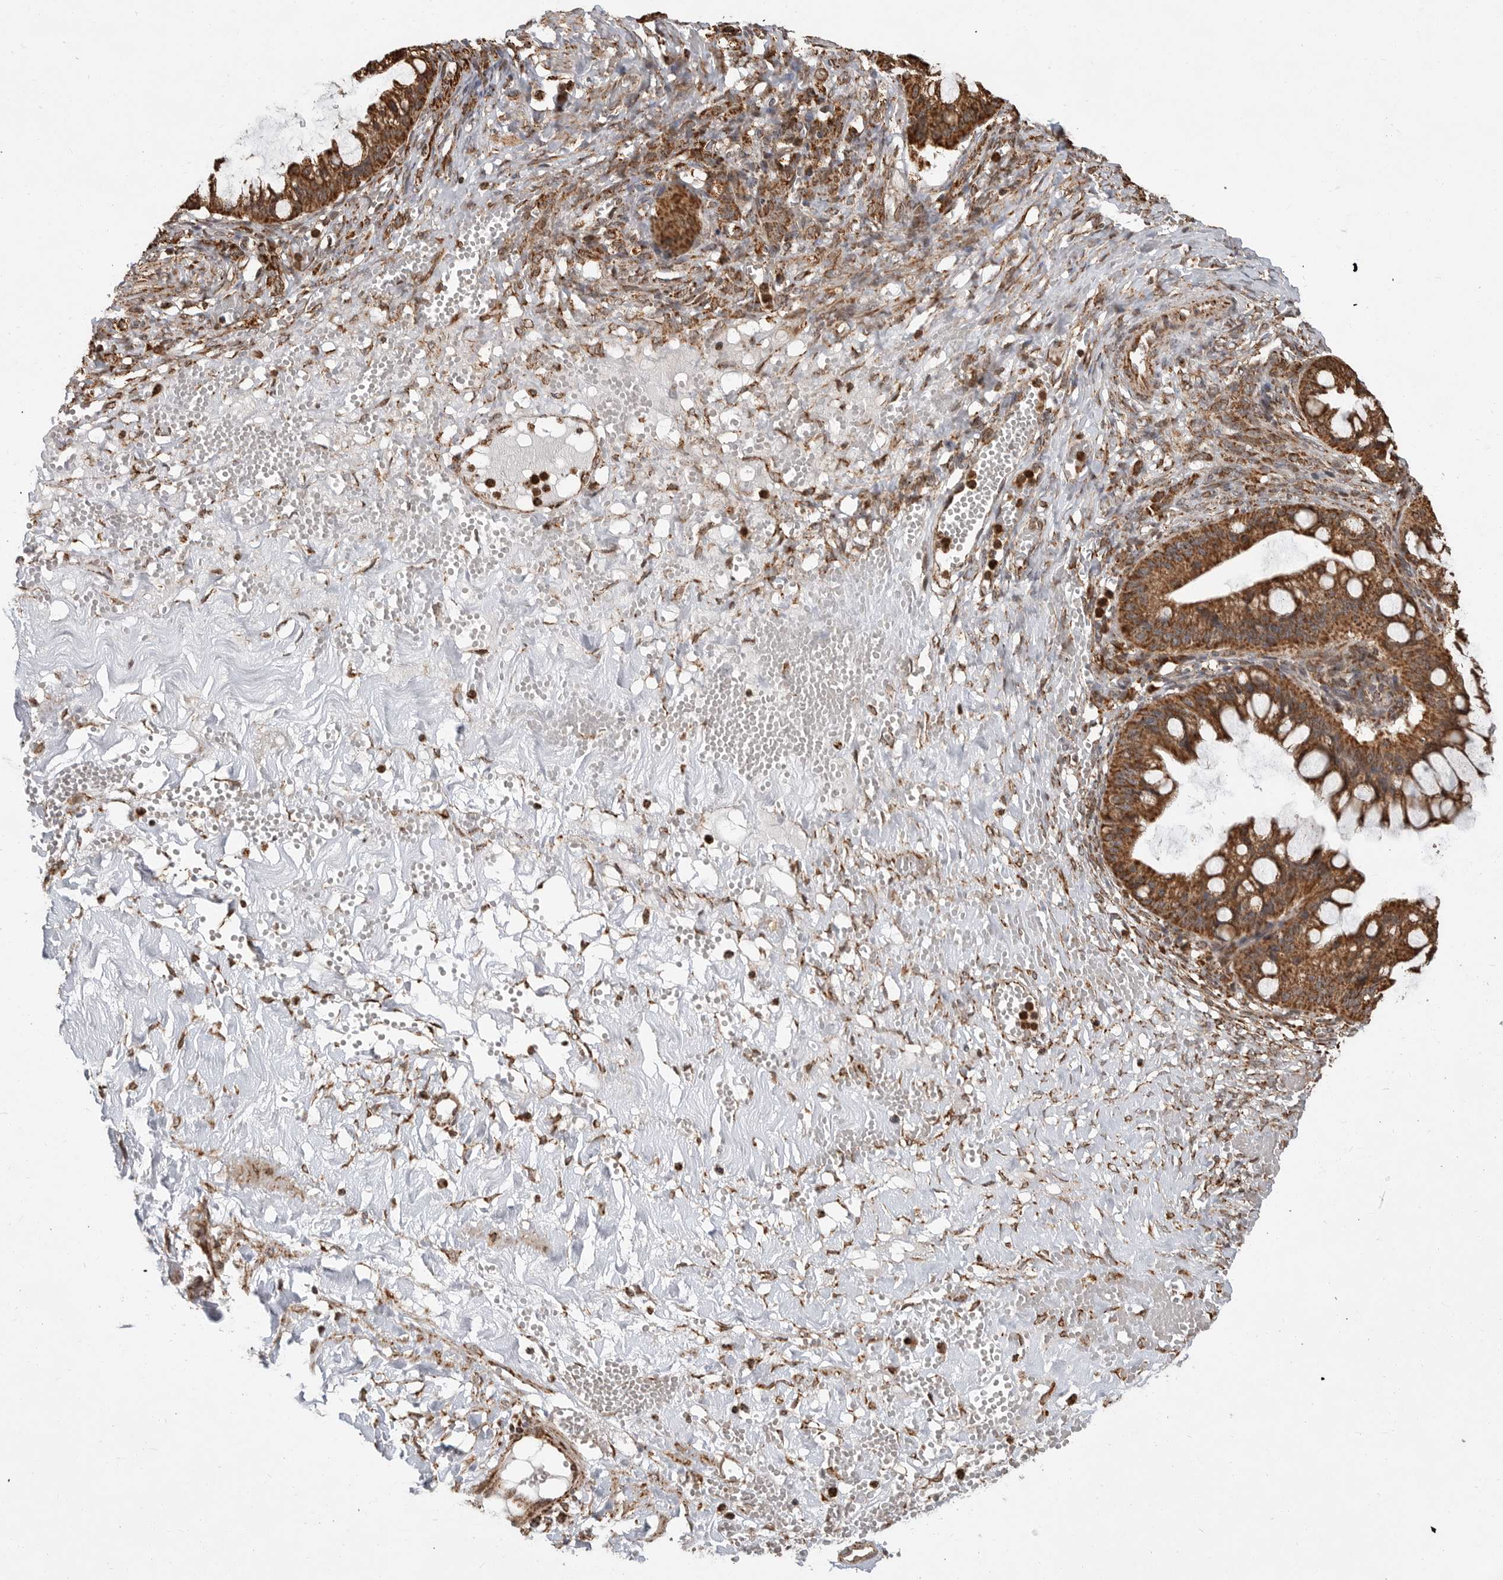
{"staining": {"intensity": "strong", "quantity": ">75%", "location": "cytoplasmic/membranous"}, "tissue": "ovarian cancer", "cell_type": "Tumor cells", "image_type": "cancer", "snomed": [{"axis": "morphology", "description": "Cystadenocarcinoma, mucinous, NOS"}, {"axis": "topography", "description": "Ovary"}], "caption": "This is an image of immunohistochemistry (IHC) staining of ovarian cancer (mucinous cystadenocarcinoma), which shows strong staining in the cytoplasmic/membranous of tumor cells.", "gene": "GCNT2", "patient": {"sex": "female", "age": 73}}